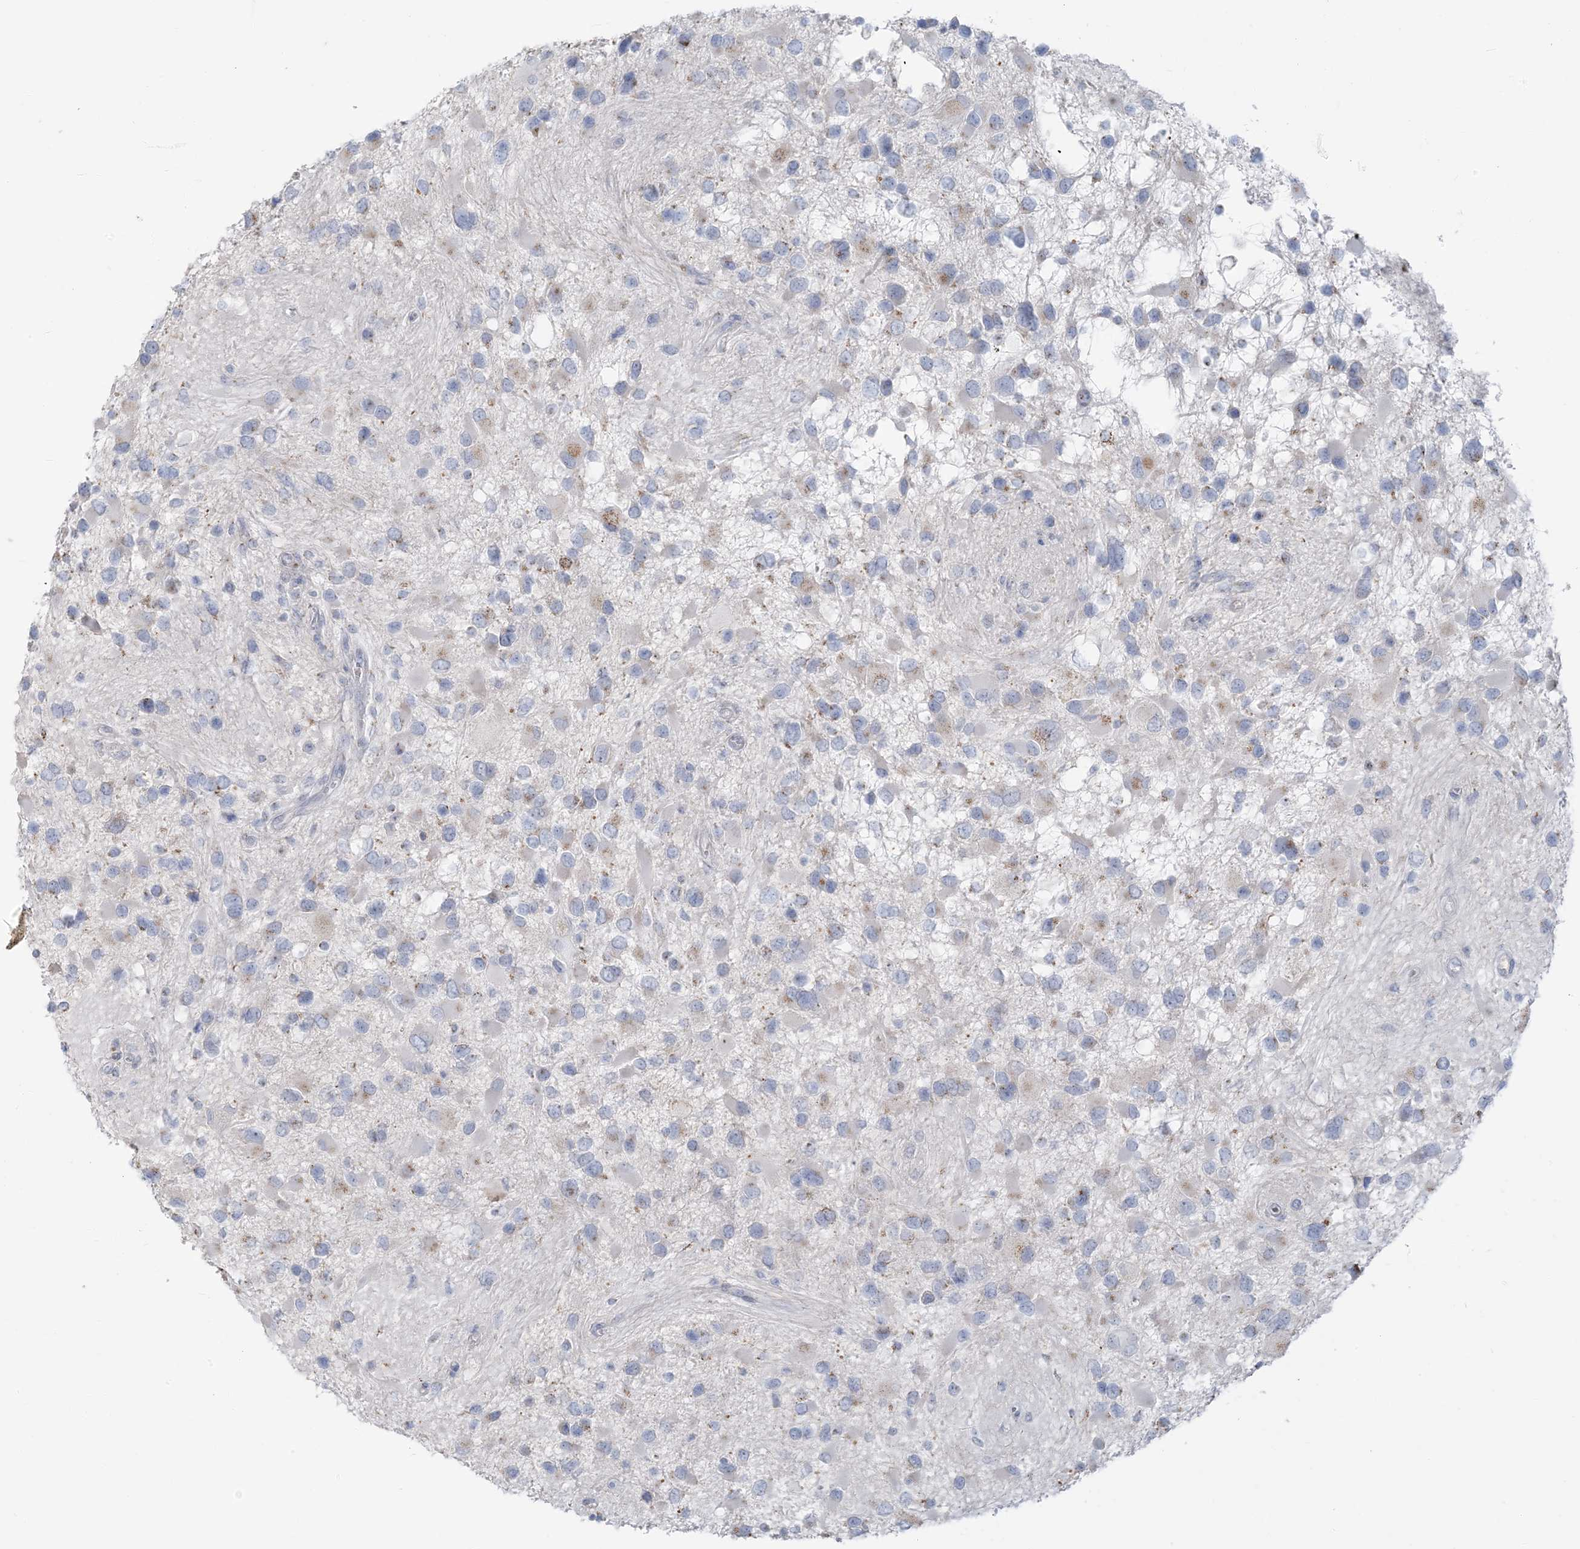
{"staining": {"intensity": "weak", "quantity": "<25%", "location": "cytoplasmic/membranous"}, "tissue": "glioma", "cell_type": "Tumor cells", "image_type": "cancer", "snomed": [{"axis": "morphology", "description": "Glioma, malignant, High grade"}, {"axis": "topography", "description": "Brain"}], "caption": "Protein analysis of glioma demonstrates no significant expression in tumor cells.", "gene": "SCML1", "patient": {"sex": "male", "age": 53}}